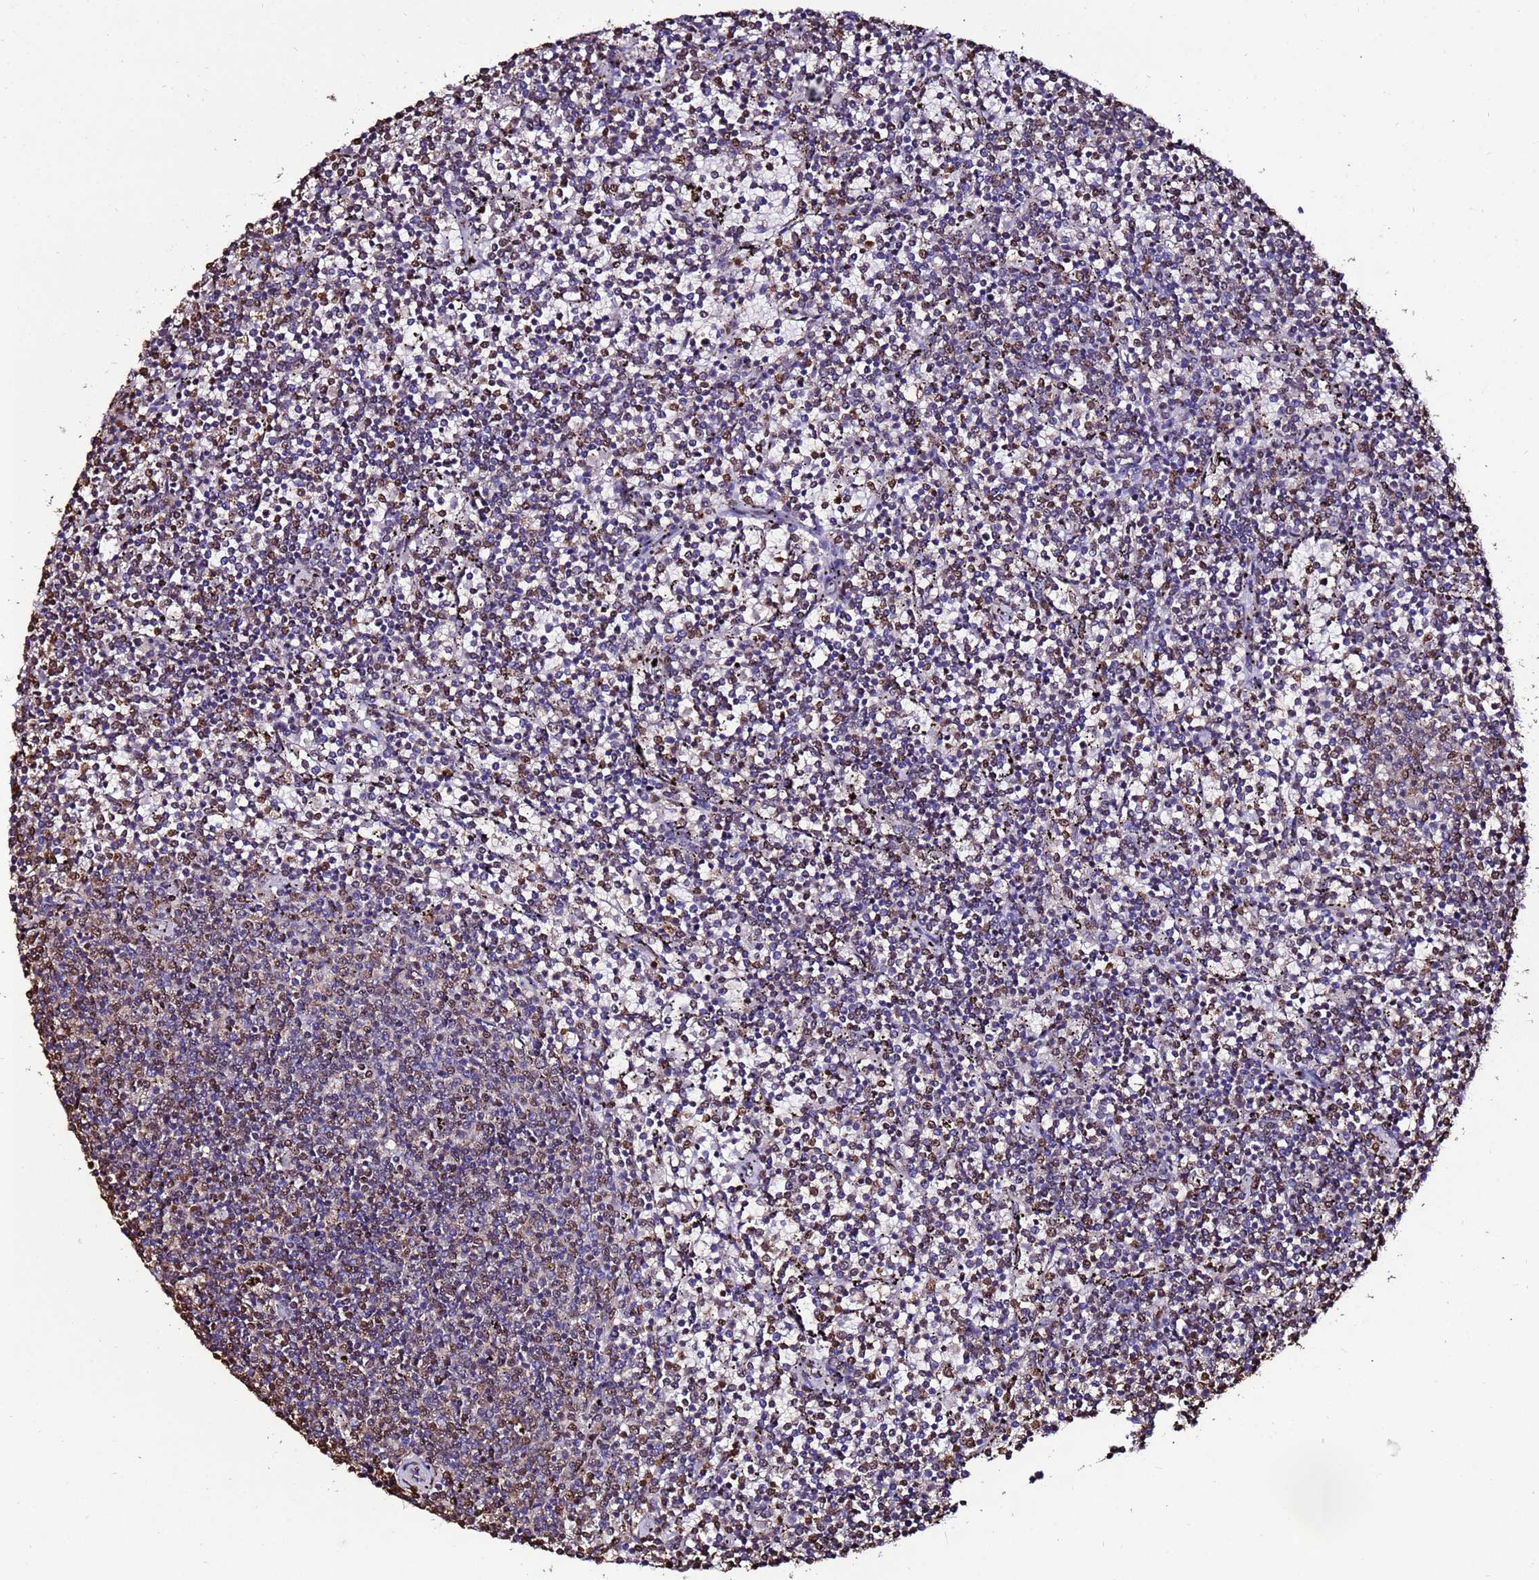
{"staining": {"intensity": "moderate", "quantity": "<25%", "location": "nuclear"}, "tissue": "lymphoma", "cell_type": "Tumor cells", "image_type": "cancer", "snomed": [{"axis": "morphology", "description": "Malignant lymphoma, non-Hodgkin's type, Low grade"}, {"axis": "topography", "description": "Spleen"}], "caption": "Malignant lymphoma, non-Hodgkin's type (low-grade) was stained to show a protein in brown. There is low levels of moderate nuclear positivity in about <25% of tumor cells. (DAB (3,3'-diaminobenzidine) IHC with brightfield microscopy, high magnification).", "gene": "TRIP6", "patient": {"sex": "female", "age": 50}}